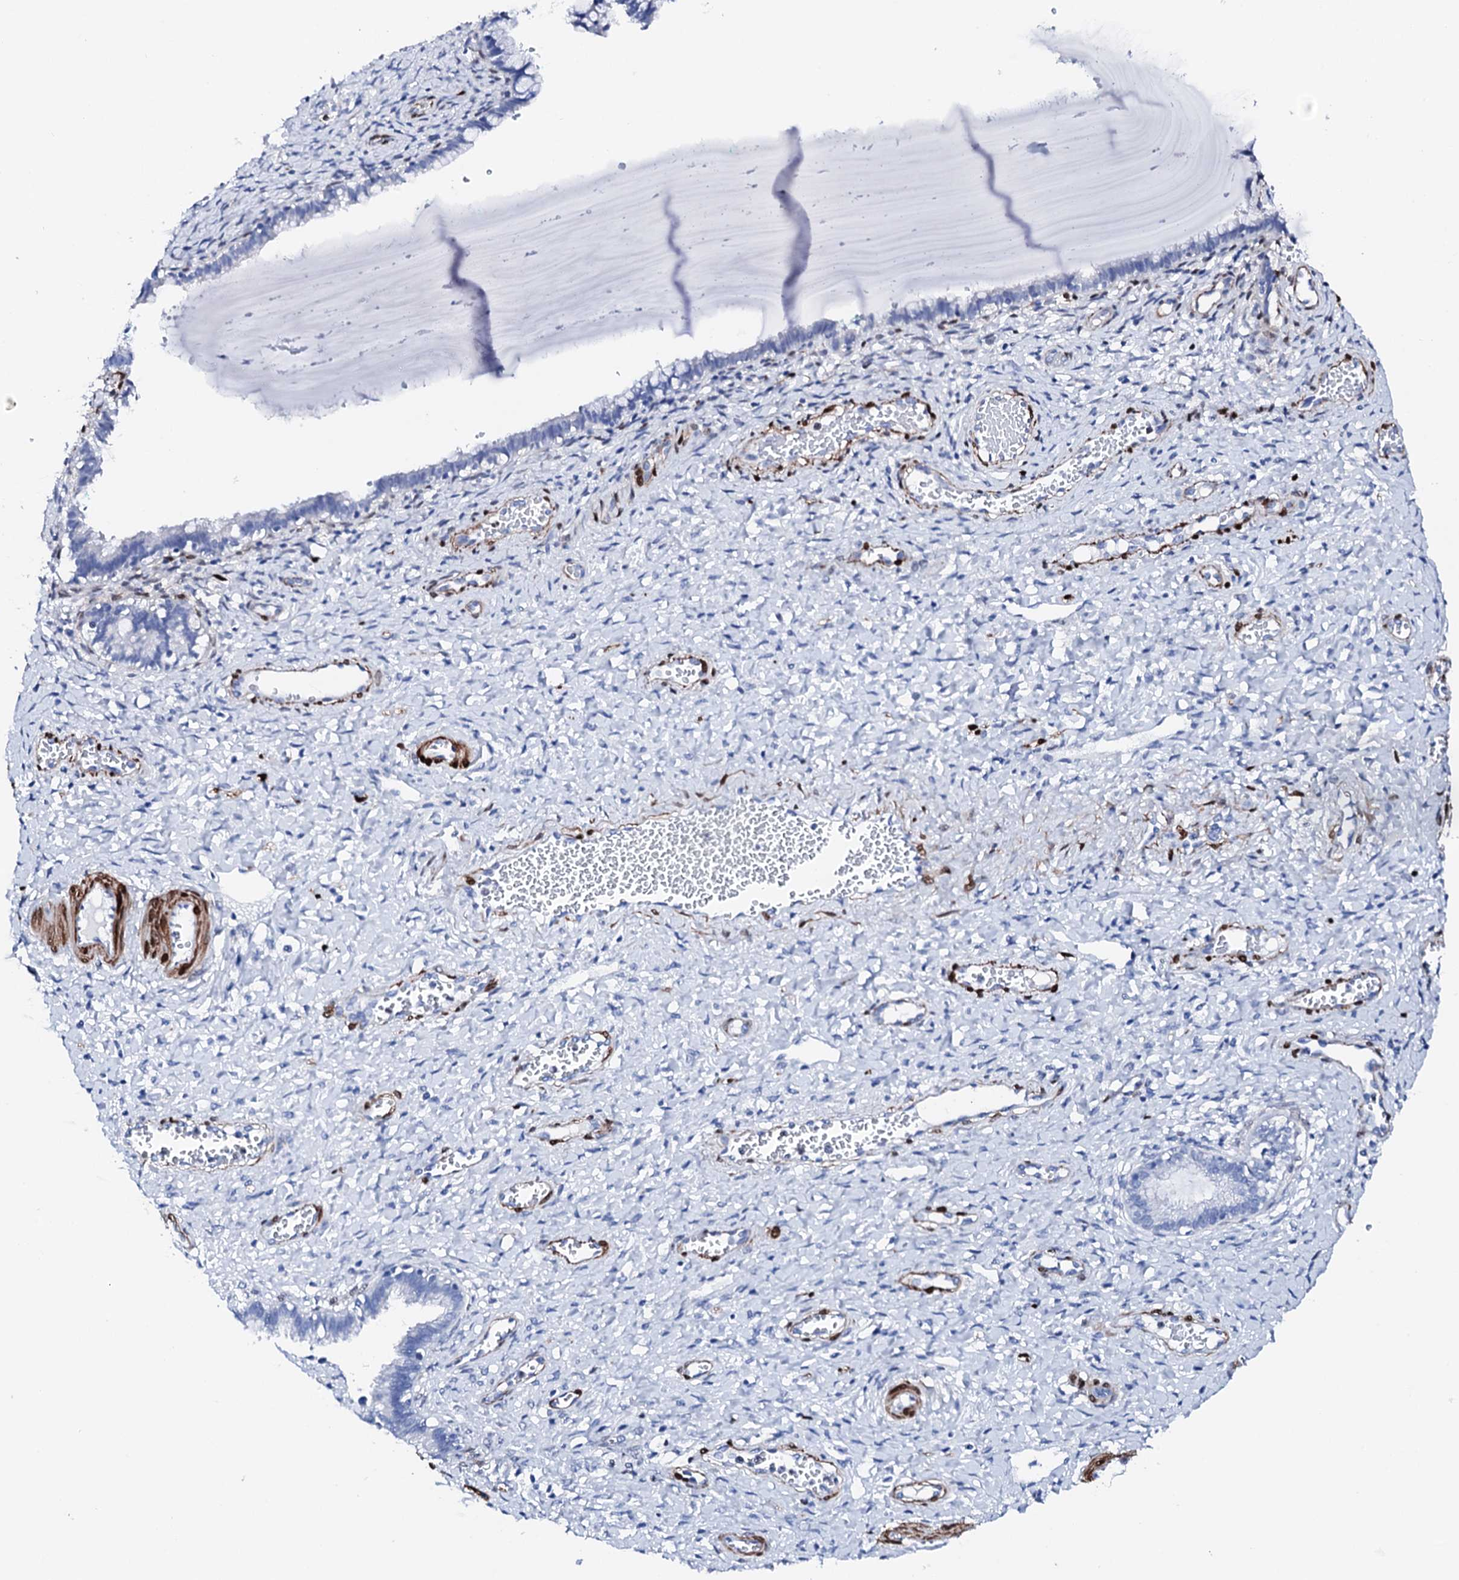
{"staining": {"intensity": "negative", "quantity": "none", "location": "none"}, "tissue": "cervix", "cell_type": "Glandular cells", "image_type": "normal", "snomed": [{"axis": "morphology", "description": "Normal tissue, NOS"}, {"axis": "morphology", "description": "Adenocarcinoma, NOS"}, {"axis": "topography", "description": "Cervix"}], "caption": "The photomicrograph displays no staining of glandular cells in unremarkable cervix. (Brightfield microscopy of DAB (3,3'-diaminobenzidine) immunohistochemistry (IHC) at high magnification).", "gene": "NRIP2", "patient": {"sex": "female", "age": 29}}